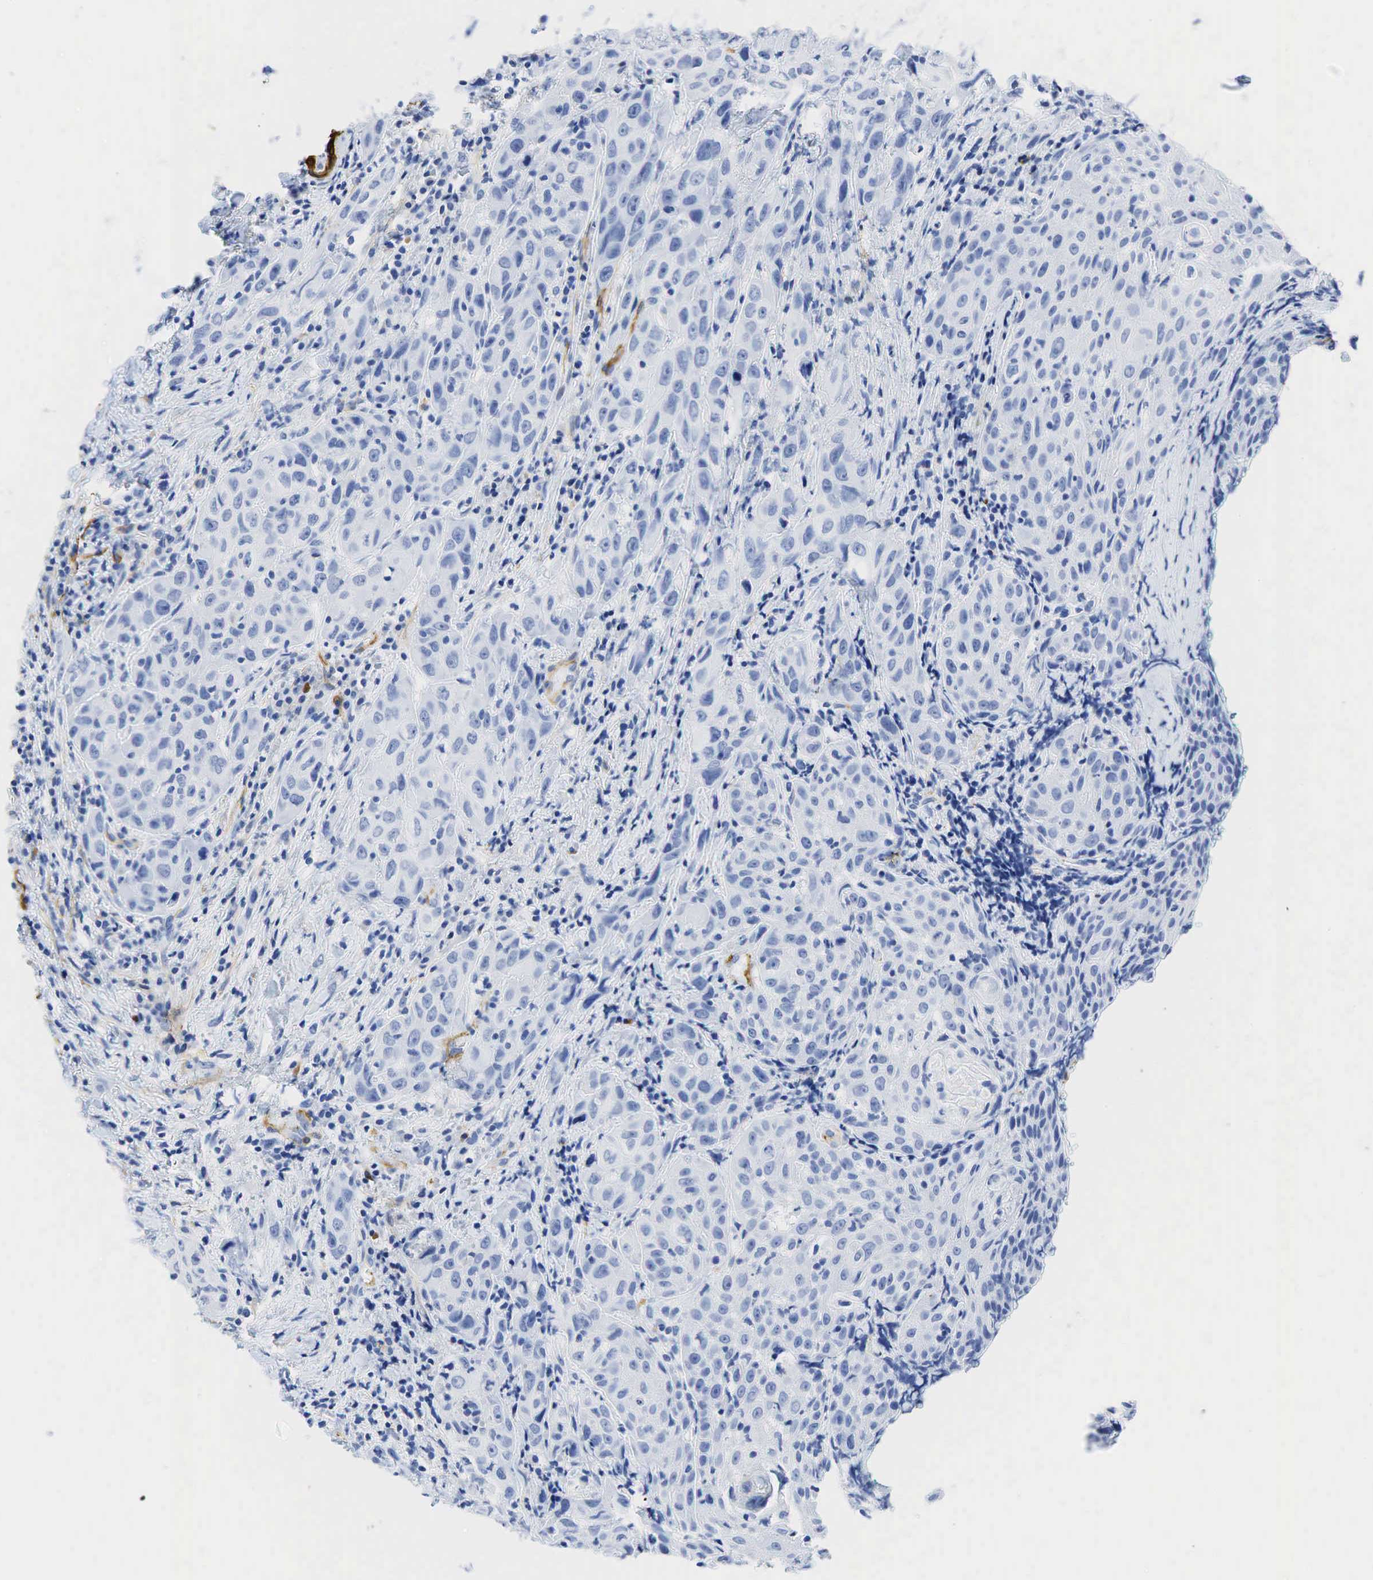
{"staining": {"intensity": "negative", "quantity": "none", "location": "none"}, "tissue": "head and neck cancer", "cell_type": "Tumor cells", "image_type": "cancer", "snomed": [{"axis": "morphology", "description": "Squamous cell carcinoma, NOS"}, {"axis": "topography", "description": "Oral tissue"}, {"axis": "topography", "description": "Head-Neck"}], "caption": "Immunohistochemistry (IHC) micrograph of human head and neck squamous cell carcinoma stained for a protein (brown), which reveals no expression in tumor cells.", "gene": "ACTA1", "patient": {"sex": "female", "age": 82}}